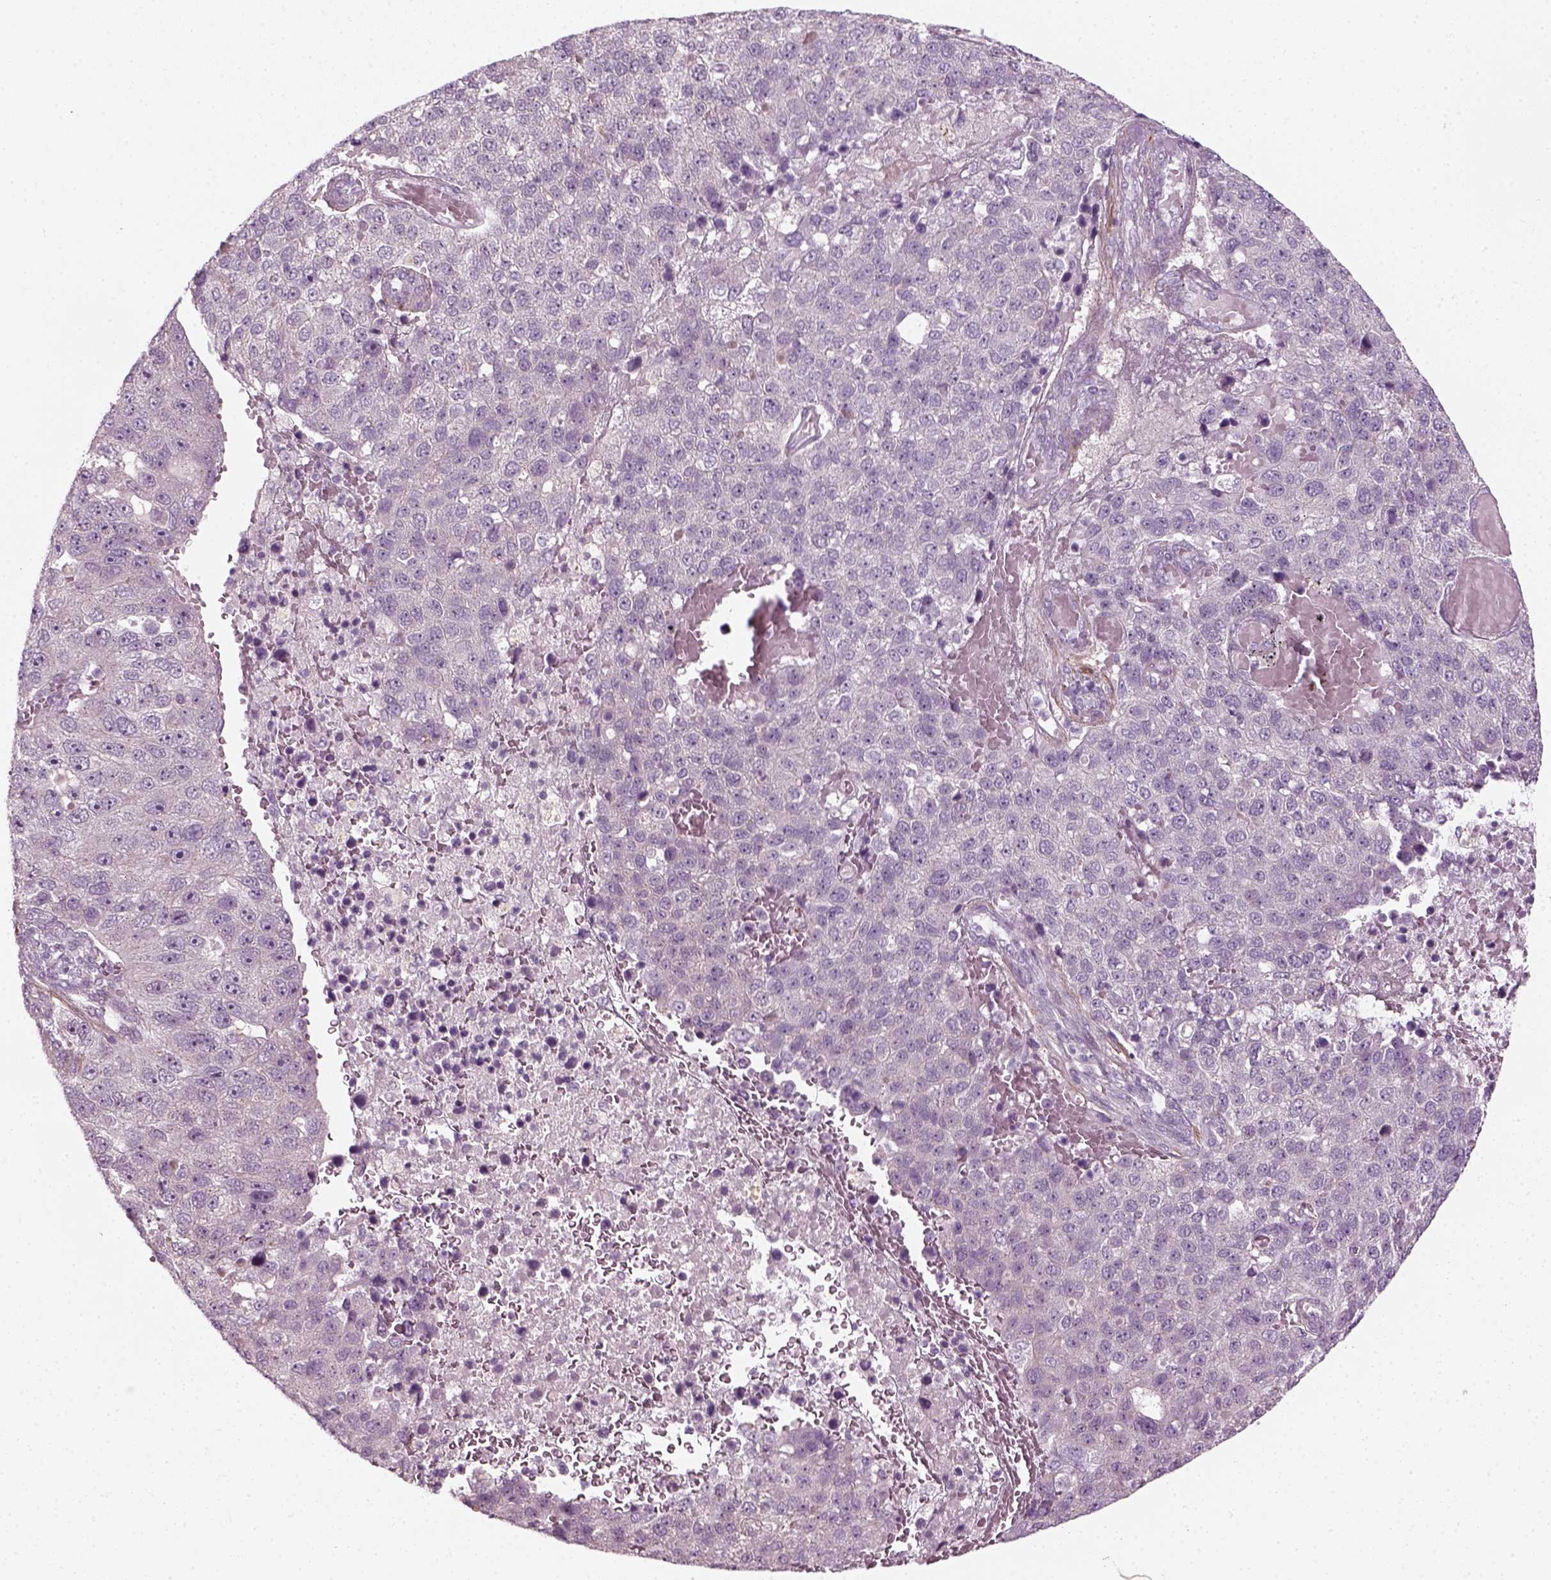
{"staining": {"intensity": "negative", "quantity": "none", "location": "none"}, "tissue": "pancreatic cancer", "cell_type": "Tumor cells", "image_type": "cancer", "snomed": [{"axis": "morphology", "description": "Adenocarcinoma, NOS"}, {"axis": "topography", "description": "Pancreas"}], "caption": "A histopathology image of pancreatic cancer stained for a protein shows no brown staining in tumor cells.", "gene": "MLIP", "patient": {"sex": "female", "age": 61}}